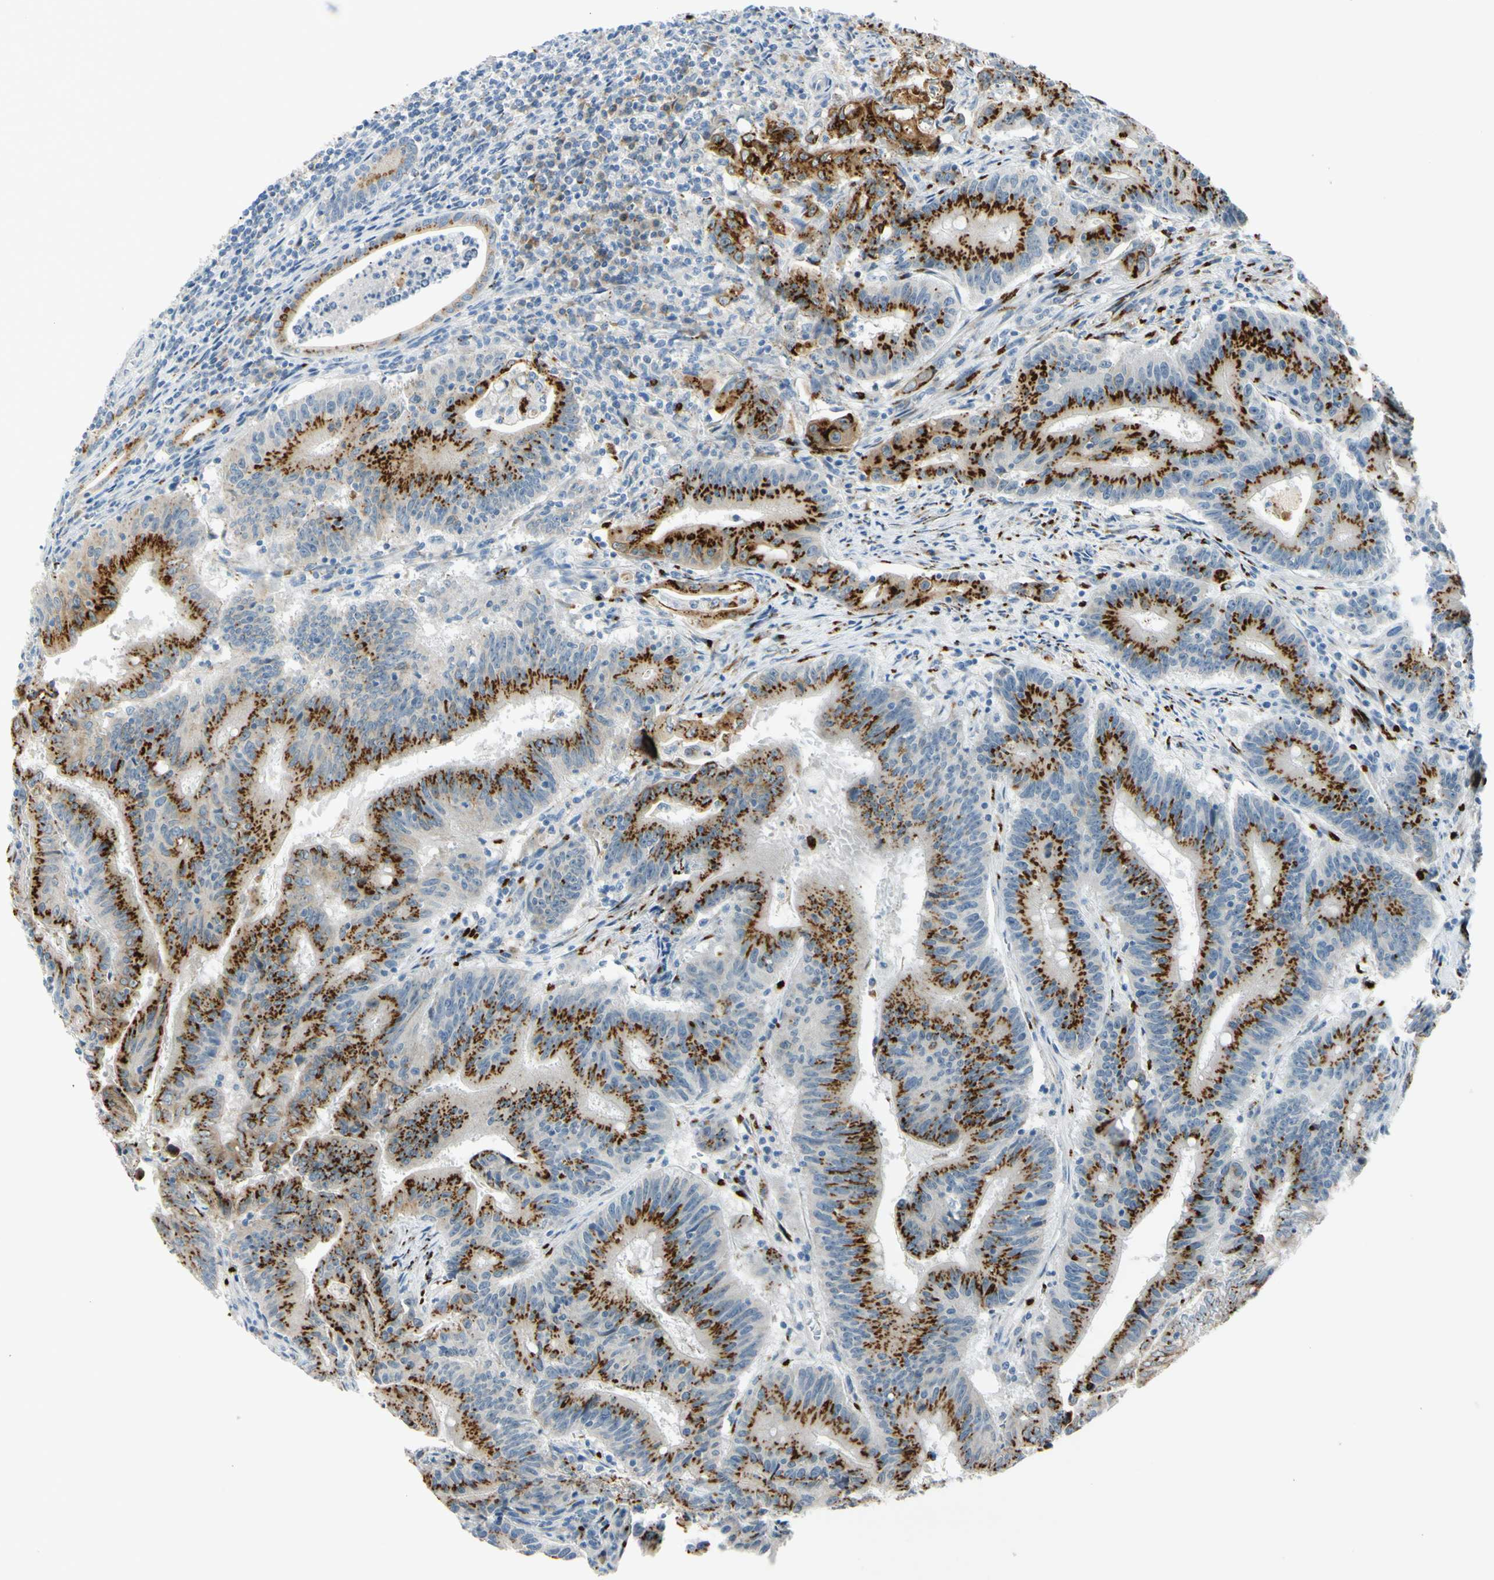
{"staining": {"intensity": "strong", "quantity": ">75%", "location": "cytoplasmic/membranous"}, "tissue": "colorectal cancer", "cell_type": "Tumor cells", "image_type": "cancer", "snomed": [{"axis": "morphology", "description": "Adenocarcinoma, NOS"}, {"axis": "topography", "description": "Colon"}], "caption": "Colorectal cancer (adenocarcinoma) tissue demonstrates strong cytoplasmic/membranous expression in approximately >75% of tumor cells", "gene": "GALNT5", "patient": {"sex": "male", "age": 45}}